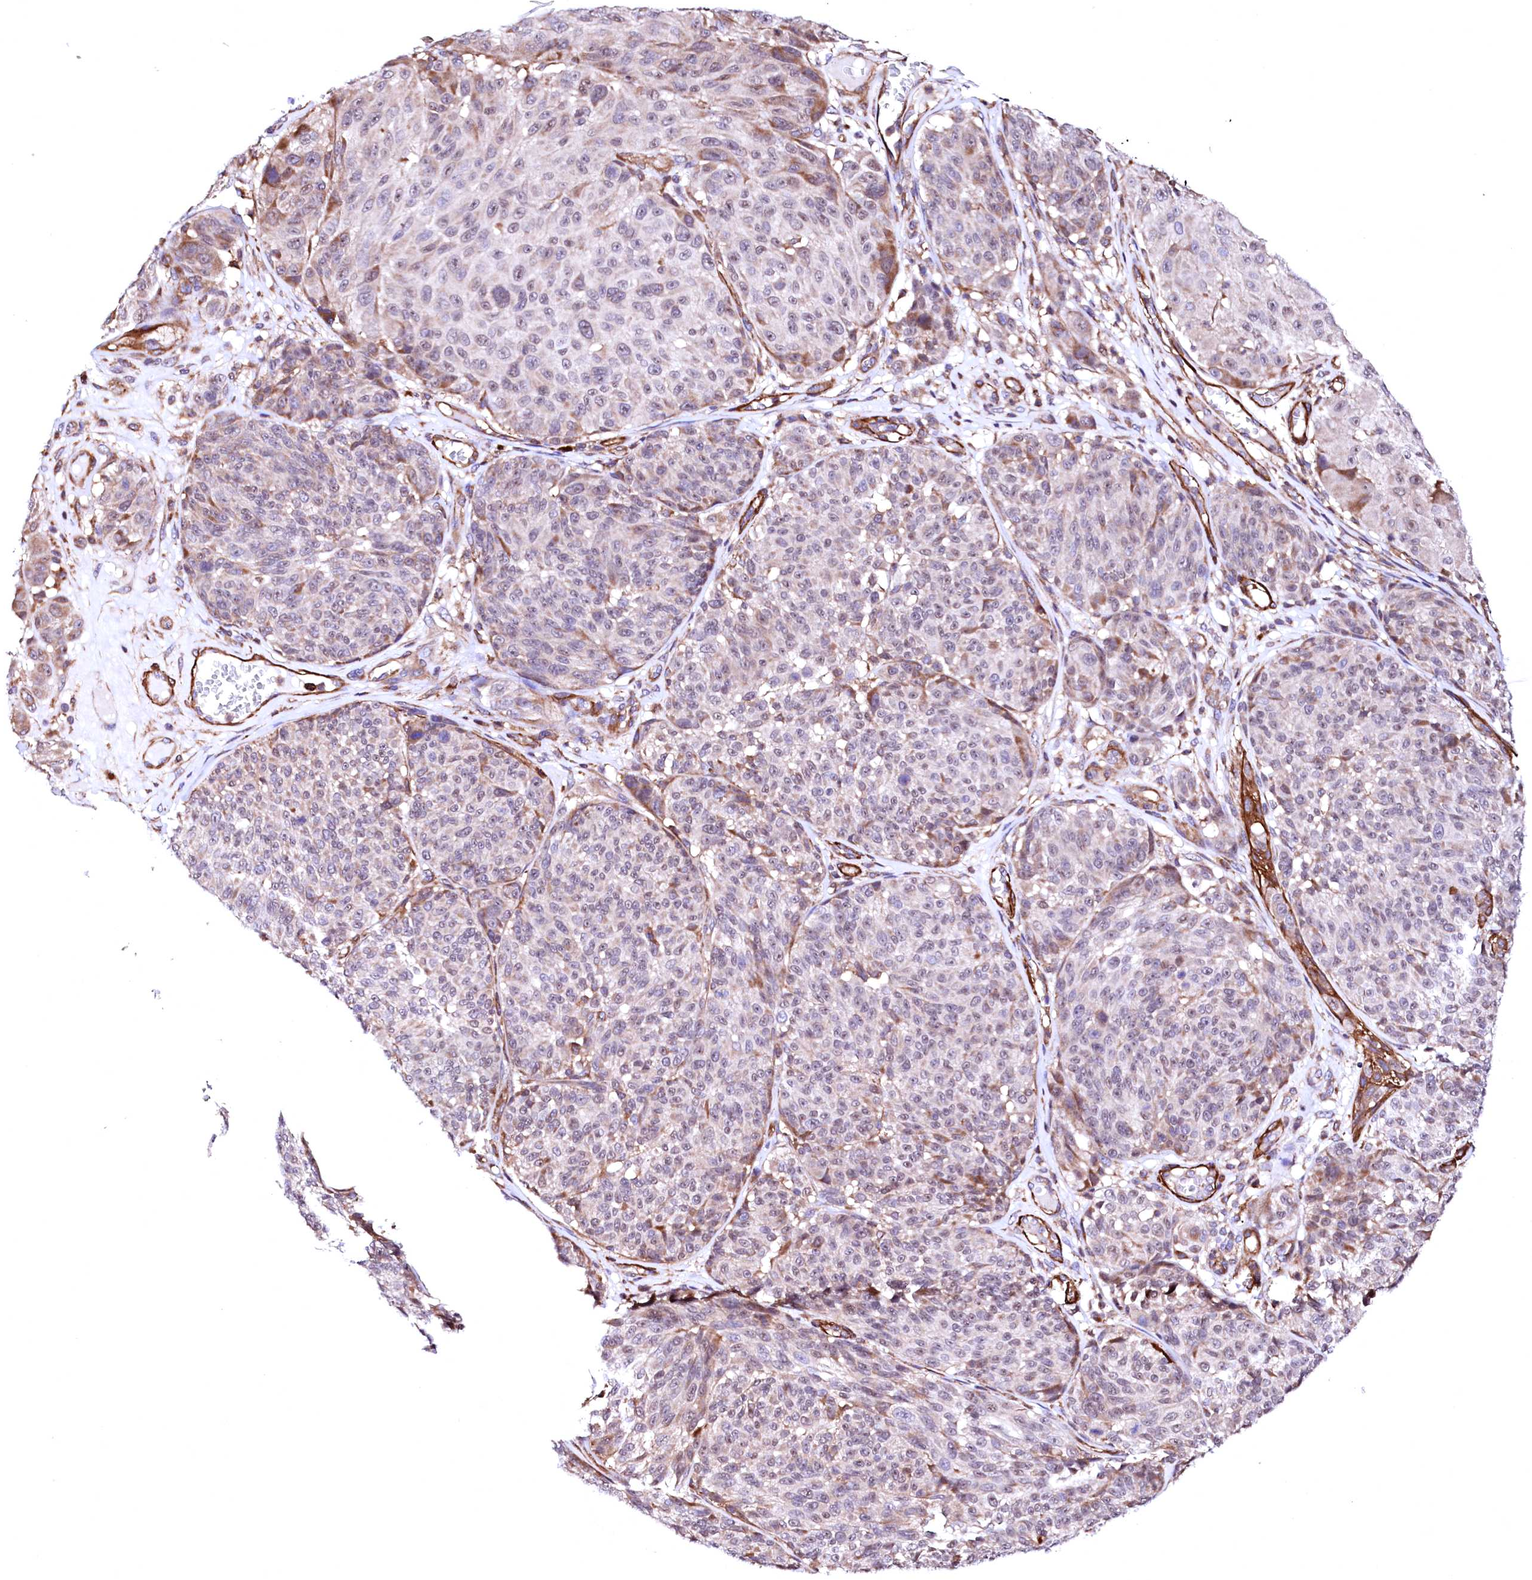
{"staining": {"intensity": "weak", "quantity": "<25%", "location": "cytoplasmic/membranous"}, "tissue": "melanoma", "cell_type": "Tumor cells", "image_type": "cancer", "snomed": [{"axis": "morphology", "description": "Malignant melanoma, NOS"}, {"axis": "topography", "description": "Skin"}], "caption": "IHC micrograph of neoplastic tissue: melanoma stained with DAB (3,3'-diaminobenzidine) demonstrates no significant protein positivity in tumor cells.", "gene": "GPR176", "patient": {"sex": "male", "age": 83}}